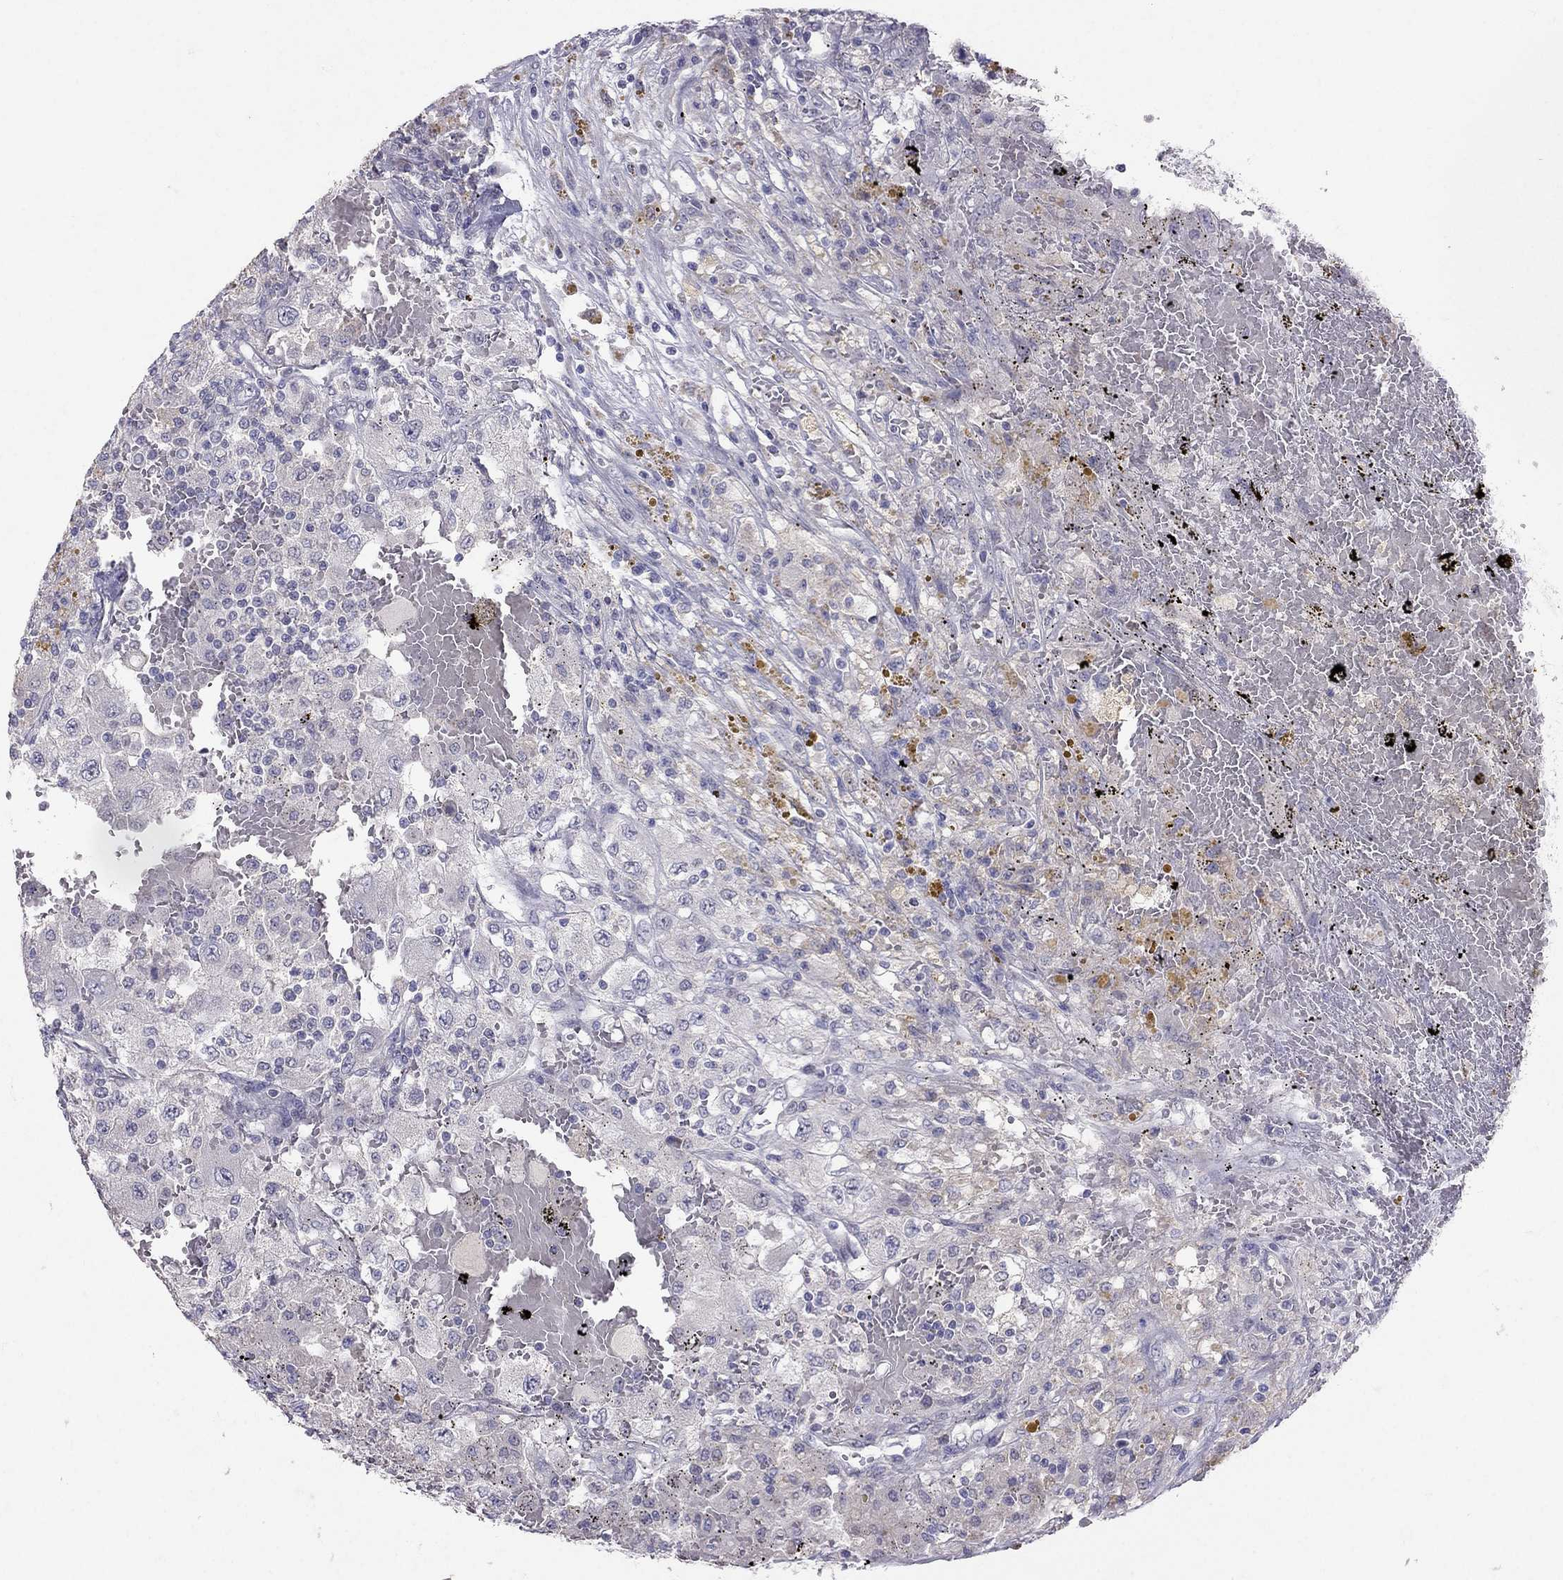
{"staining": {"intensity": "negative", "quantity": "none", "location": "none"}, "tissue": "renal cancer", "cell_type": "Tumor cells", "image_type": "cancer", "snomed": [{"axis": "morphology", "description": "Adenocarcinoma, NOS"}, {"axis": "topography", "description": "Kidney"}], "caption": "This is an immunohistochemistry micrograph of renal cancer (adenocarcinoma). There is no positivity in tumor cells.", "gene": "FST", "patient": {"sex": "female", "age": 67}}